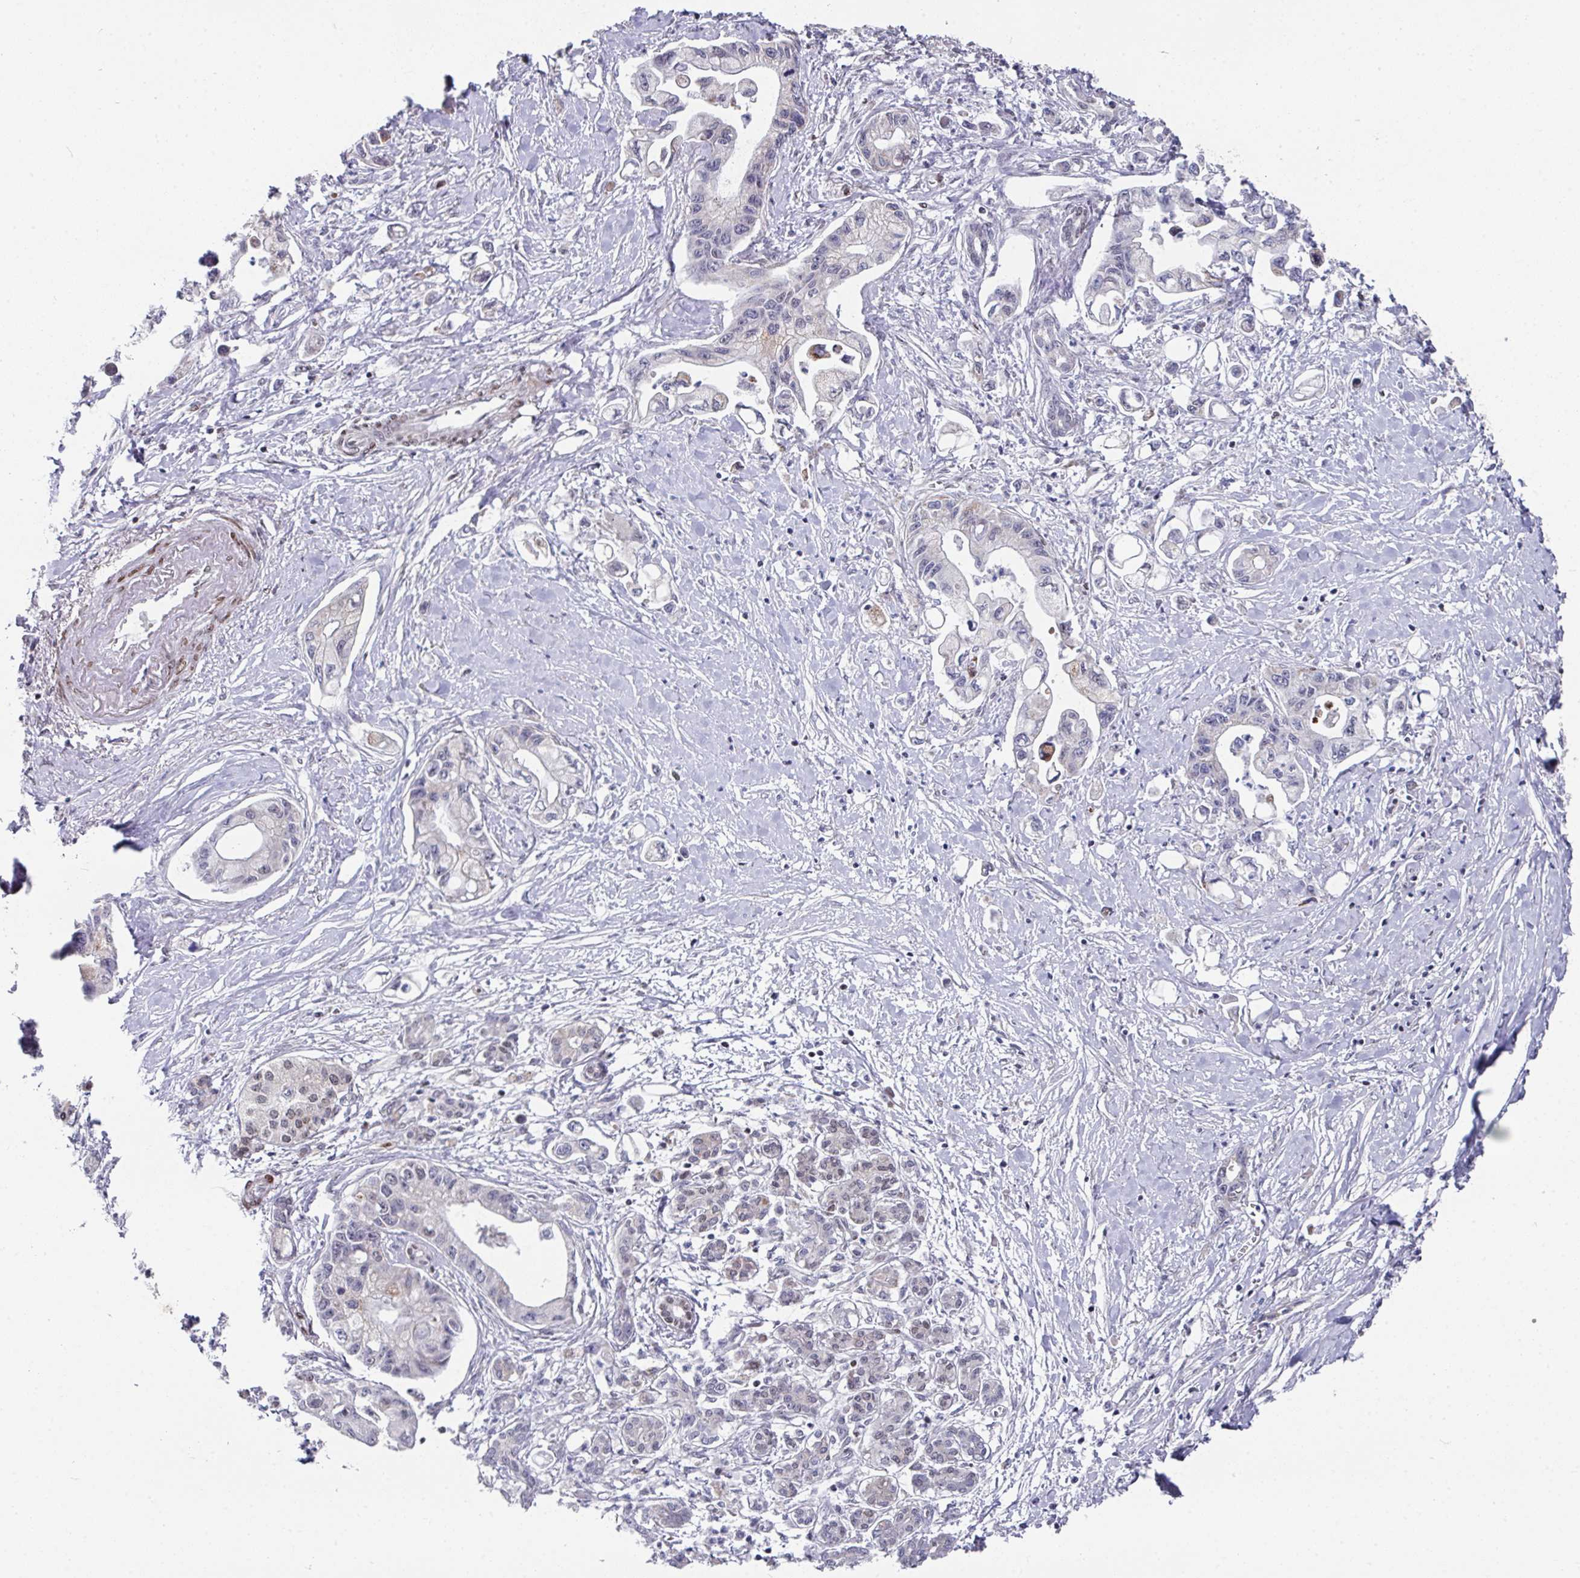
{"staining": {"intensity": "weak", "quantity": "<25%", "location": "cytoplasmic/membranous"}, "tissue": "pancreatic cancer", "cell_type": "Tumor cells", "image_type": "cancer", "snomed": [{"axis": "morphology", "description": "Adenocarcinoma, NOS"}, {"axis": "topography", "description": "Pancreas"}], "caption": "This is an immunohistochemistry (IHC) image of human pancreatic cancer (adenocarcinoma). There is no positivity in tumor cells.", "gene": "CBX7", "patient": {"sex": "male", "age": 61}}